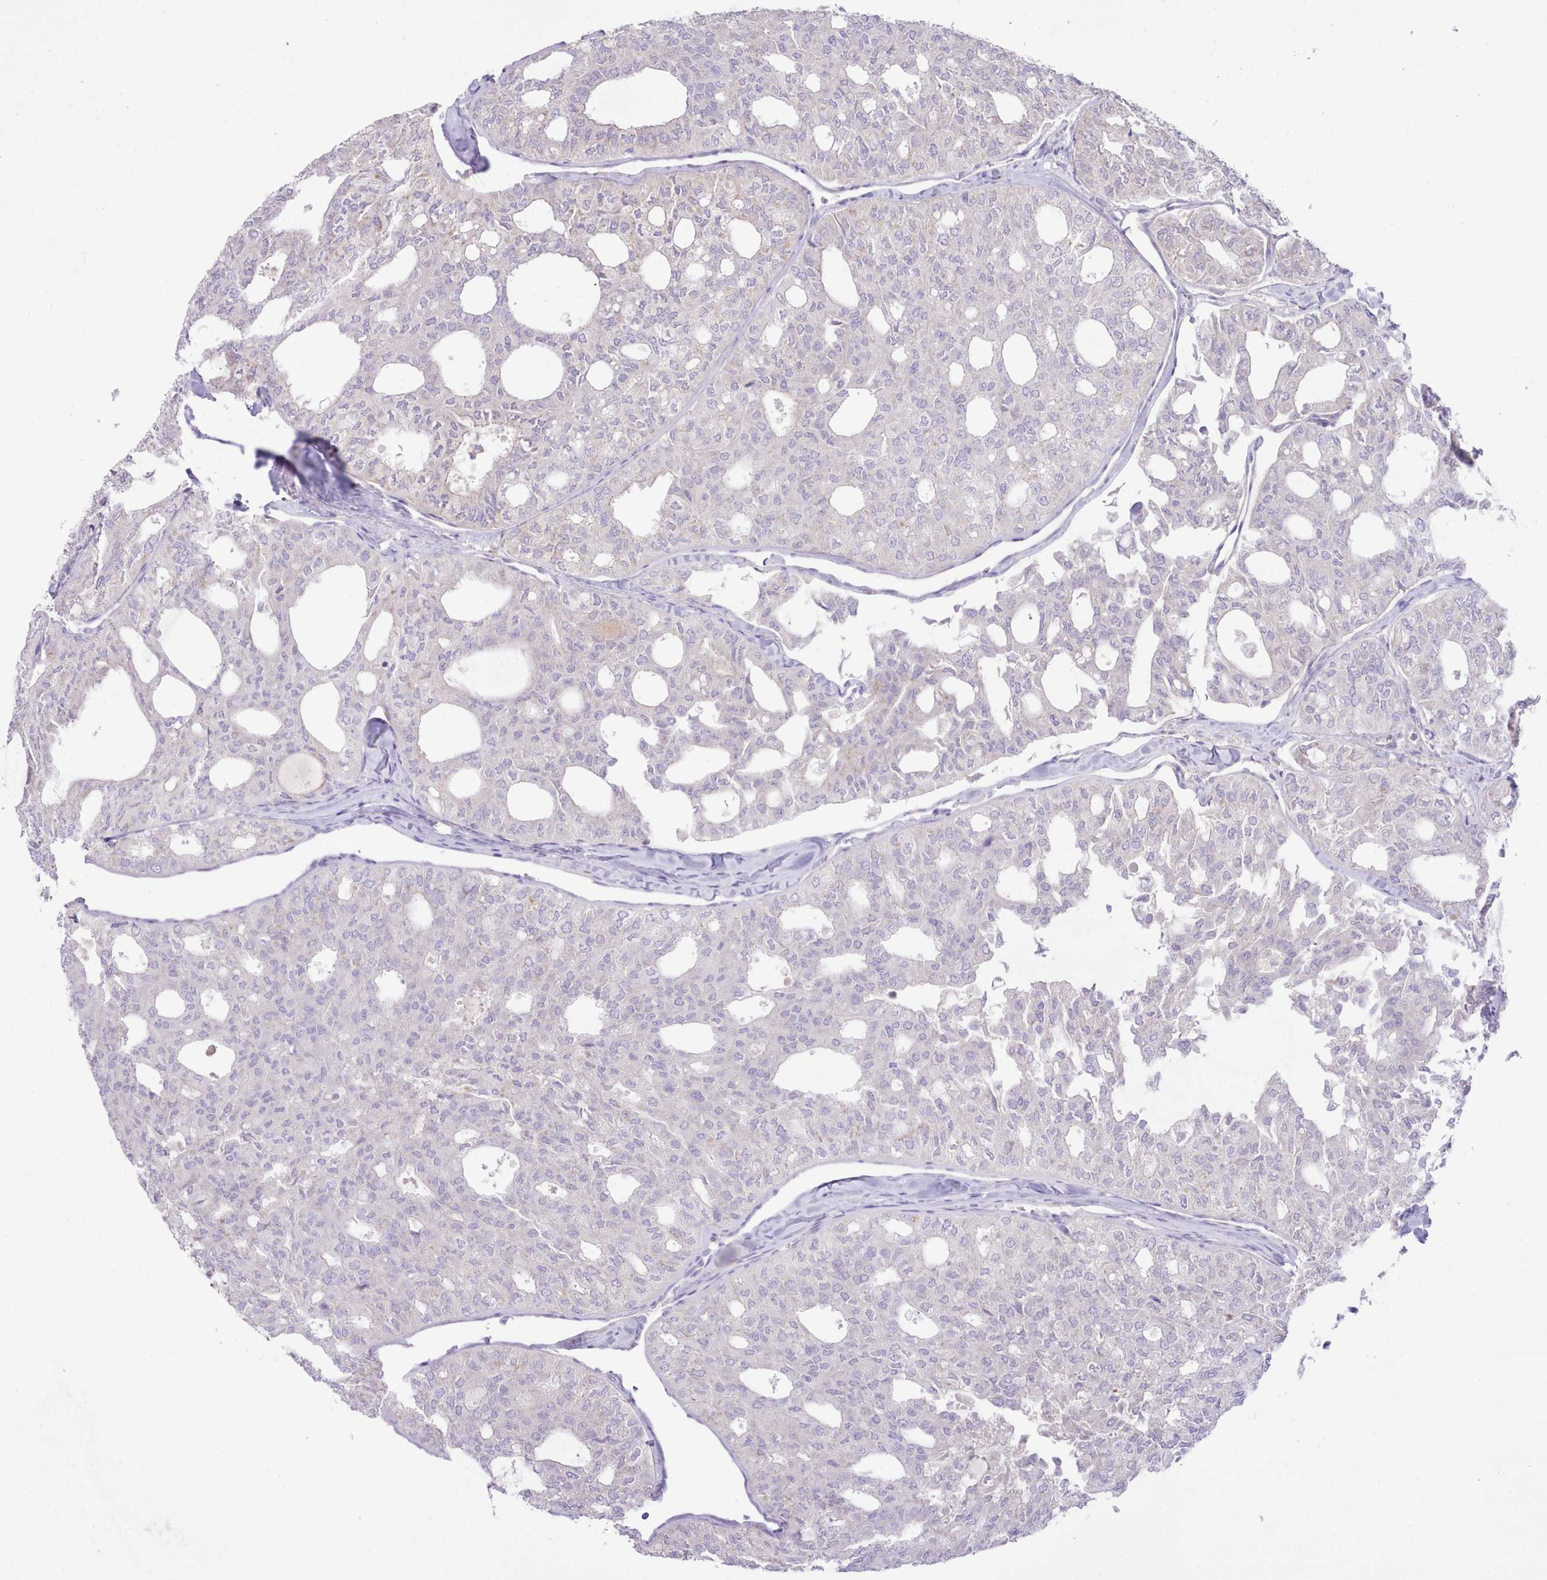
{"staining": {"intensity": "negative", "quantity": "none", "location": "none"}, "tissue": "thyroid cancer", "cell_type": "Tumor cells", "image_type": "cancer", "snomed": [{"axis": "morphology", "description": "Follicular adenoma carcinoma, NOS"}, {"axis": "topography", "description": "Thyroid gland"}], "caption": "A photomicrograph of thyroid follicular adenoma carcinoma stained for a protein demonstrates no brown staining in tumor cells.", "gene": "CCL1", "patient": {"sex": "male", "age": 75}}